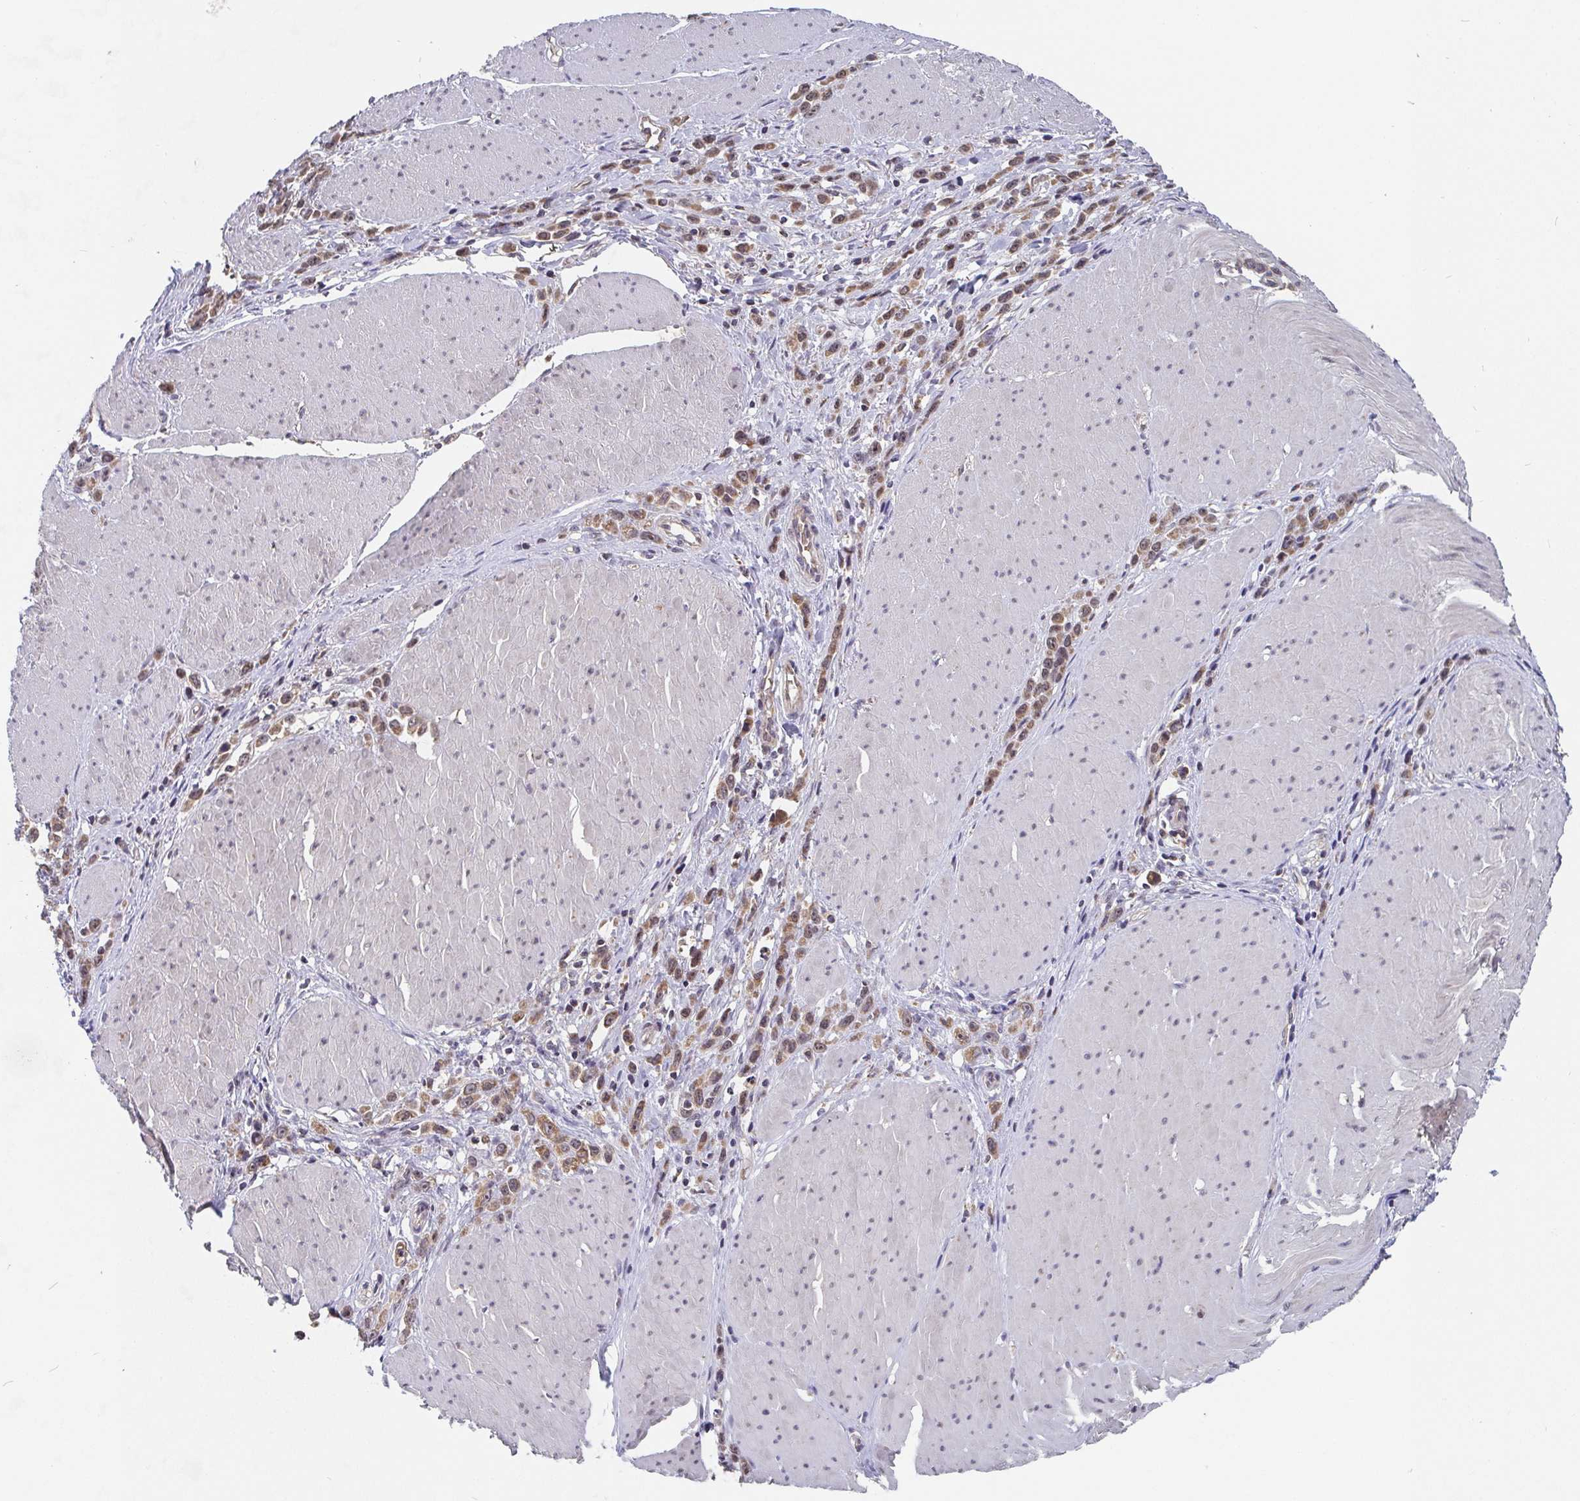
{"staining": {"intensity": "weak", "quantity": ">75%", "location": "cytoplasmic/membranous,nuclear"}, "tissue": "stomach cancer", "cell_type": "Tumor cells", "image_type": "cancer", "snomed": [{"axis": "morphology", "description": "Adenocarcinoma, NOS"}, {"axis": "topography", "description": "Stomach"}], "caption": "A histopathology image of stomach adenocarcinoma stained for a protein exhibits weak cytoplasmic/membranous and nuclear brown staining in tumor cells.", "gene": "PDF", "patient": {"sex": "male", "age": 47}}